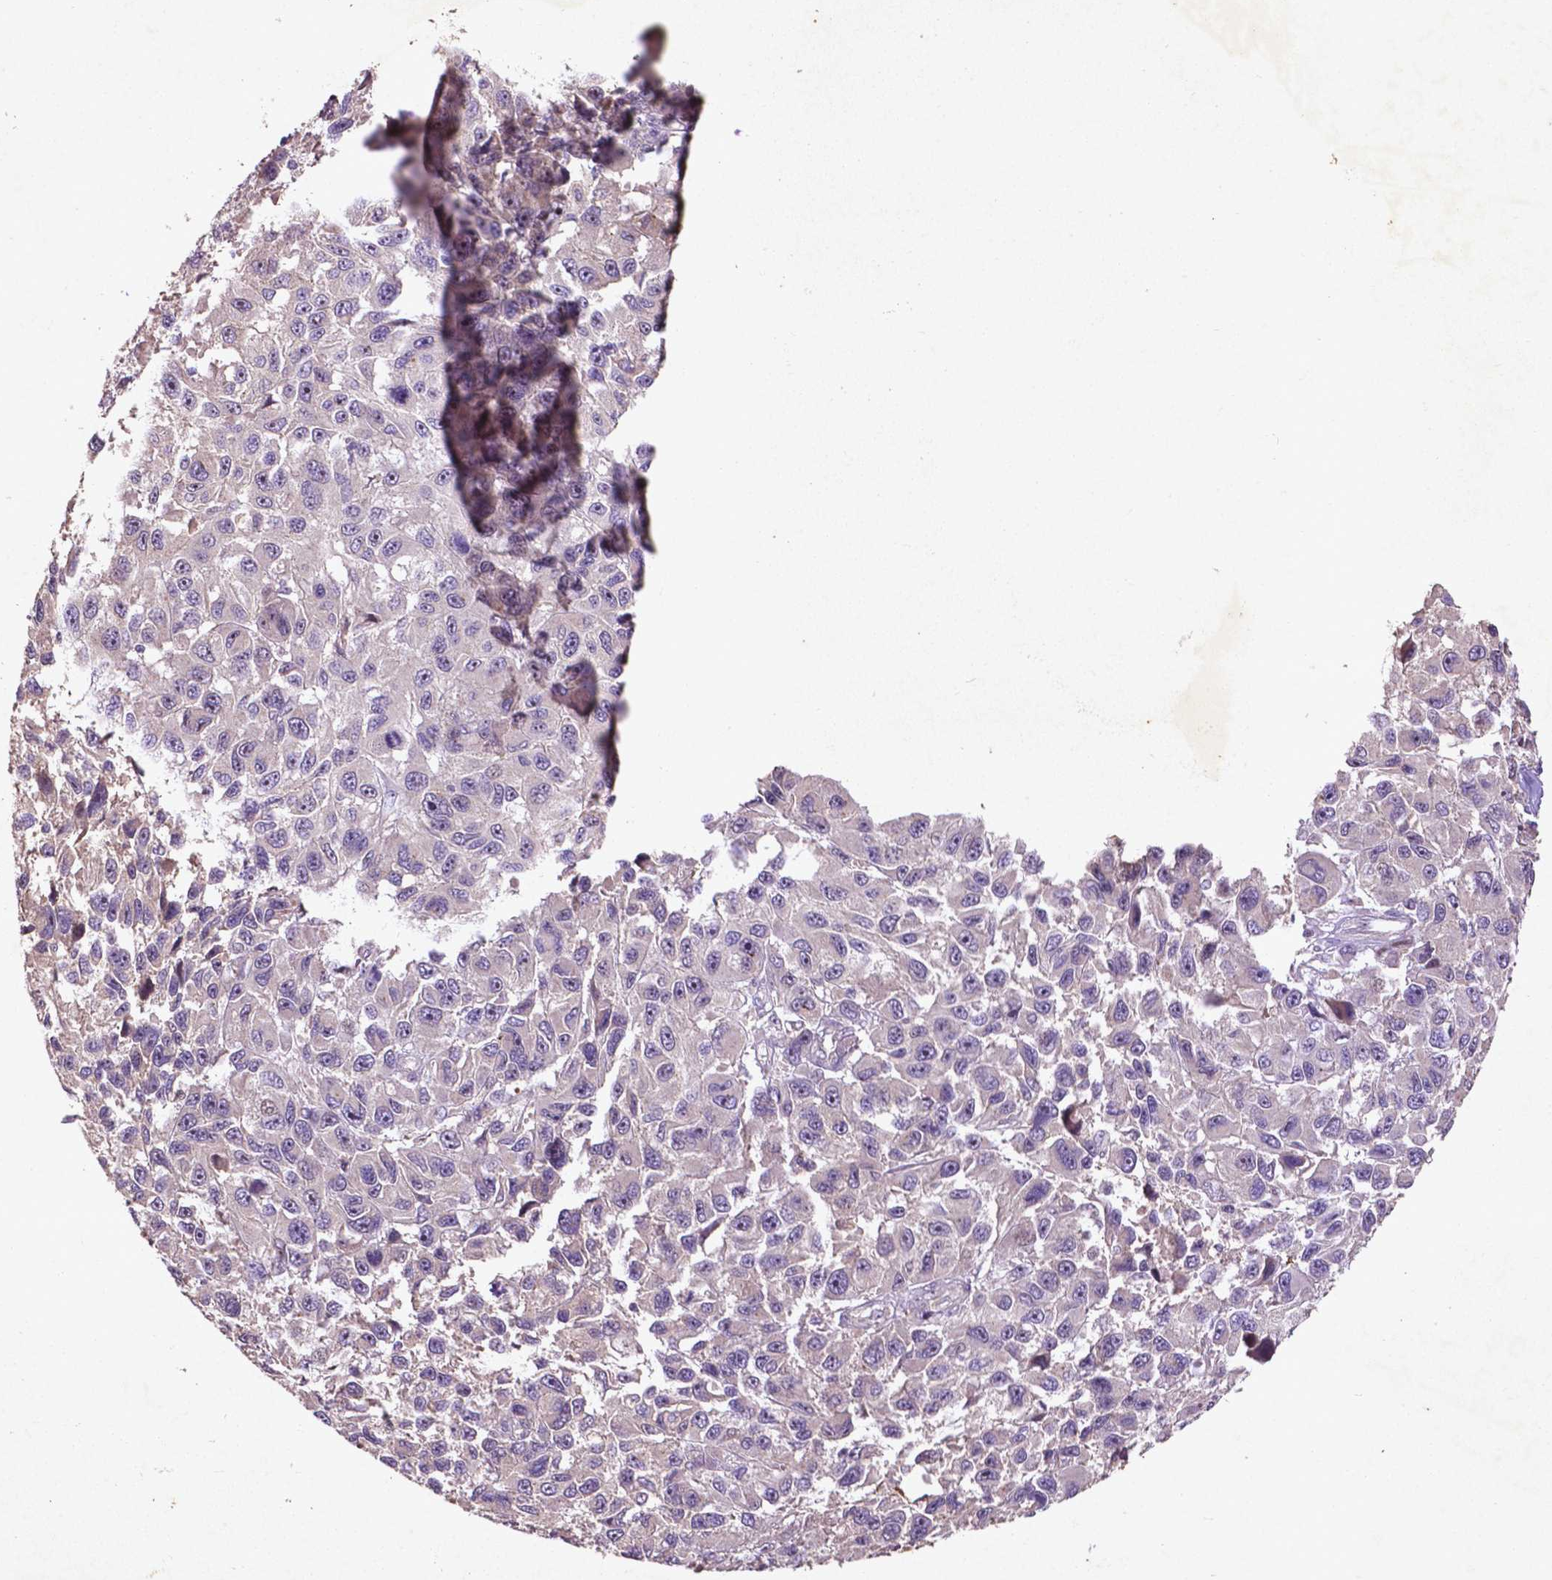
{"staining": {"intensity": "negative", "quantity": "none", "location": "none"}, "tissue": "melanoma", "cell_type": "Tumor cells", "image_type": "cancer", "snomed": [{"axis": "morphology", "description": "Malignant melanoma, NOS"}, {"axis": "topography", "description": "Skin"}], "caption": "Tumor cells show no significant positivity in melanoma.", "gene": "COQ2", "patient": {"sex": "male", "age": 53}}